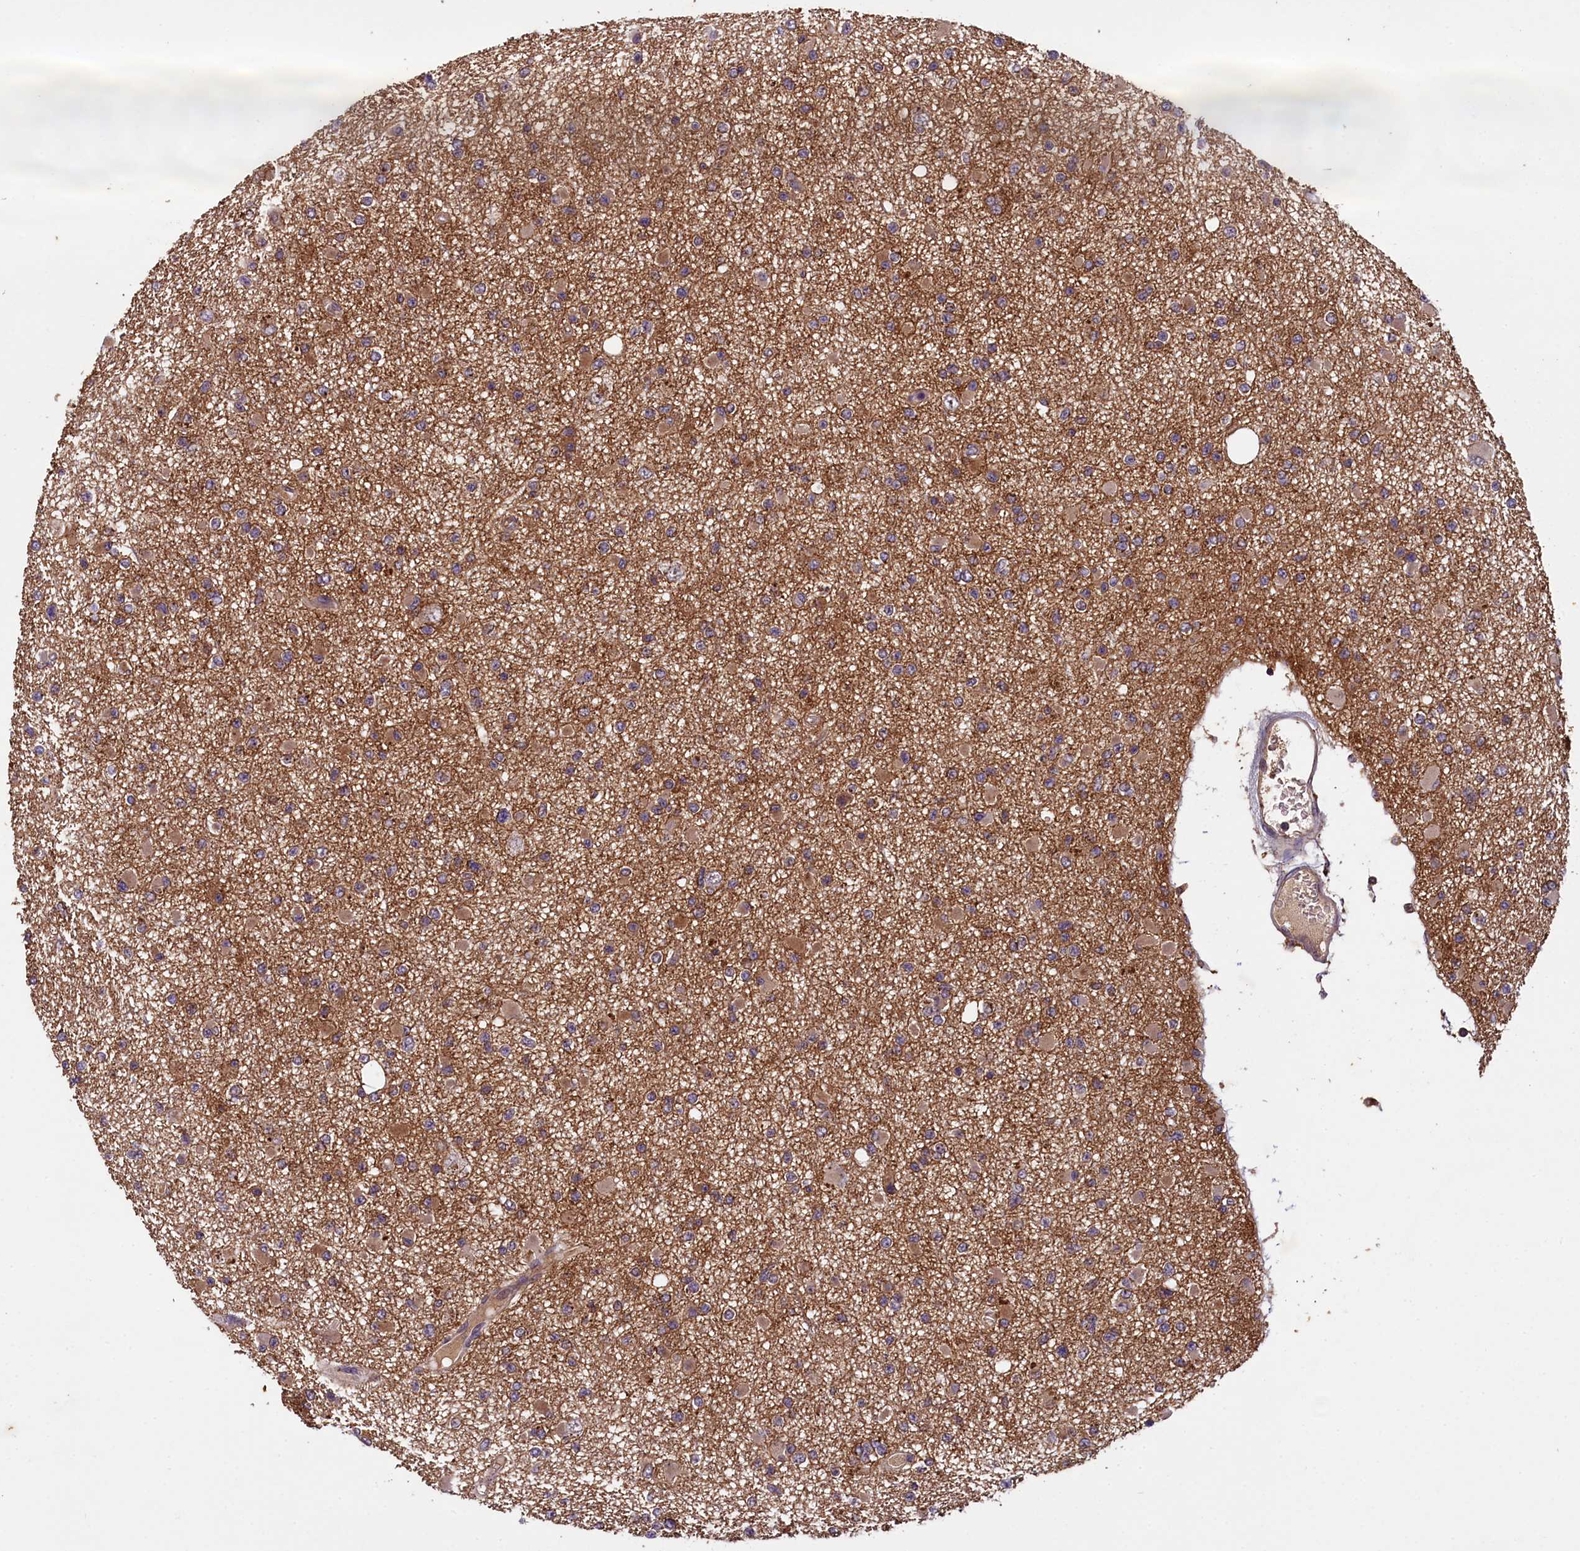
{"staining": {"intensity": "moderate", "quantity": "25%-75%", "location": "cytoplasmic/membranous"}, "tissue": "glioma", "cell_type": "Tumor cells", "image_type": "cancer", "snomed": [{"axis": "morphology", "description": "Glioma, malignant, Low grade"}, {"axis": "topography", "description": "Brain"}], "caption": "Human glioma stained for a protein (brown) displays moderate cytoplasmic/membranous positive expression in about 25%-75% of tumor cells.", "gene": "PLXNB1", "patient": {"sex": "female", "age": 22}}